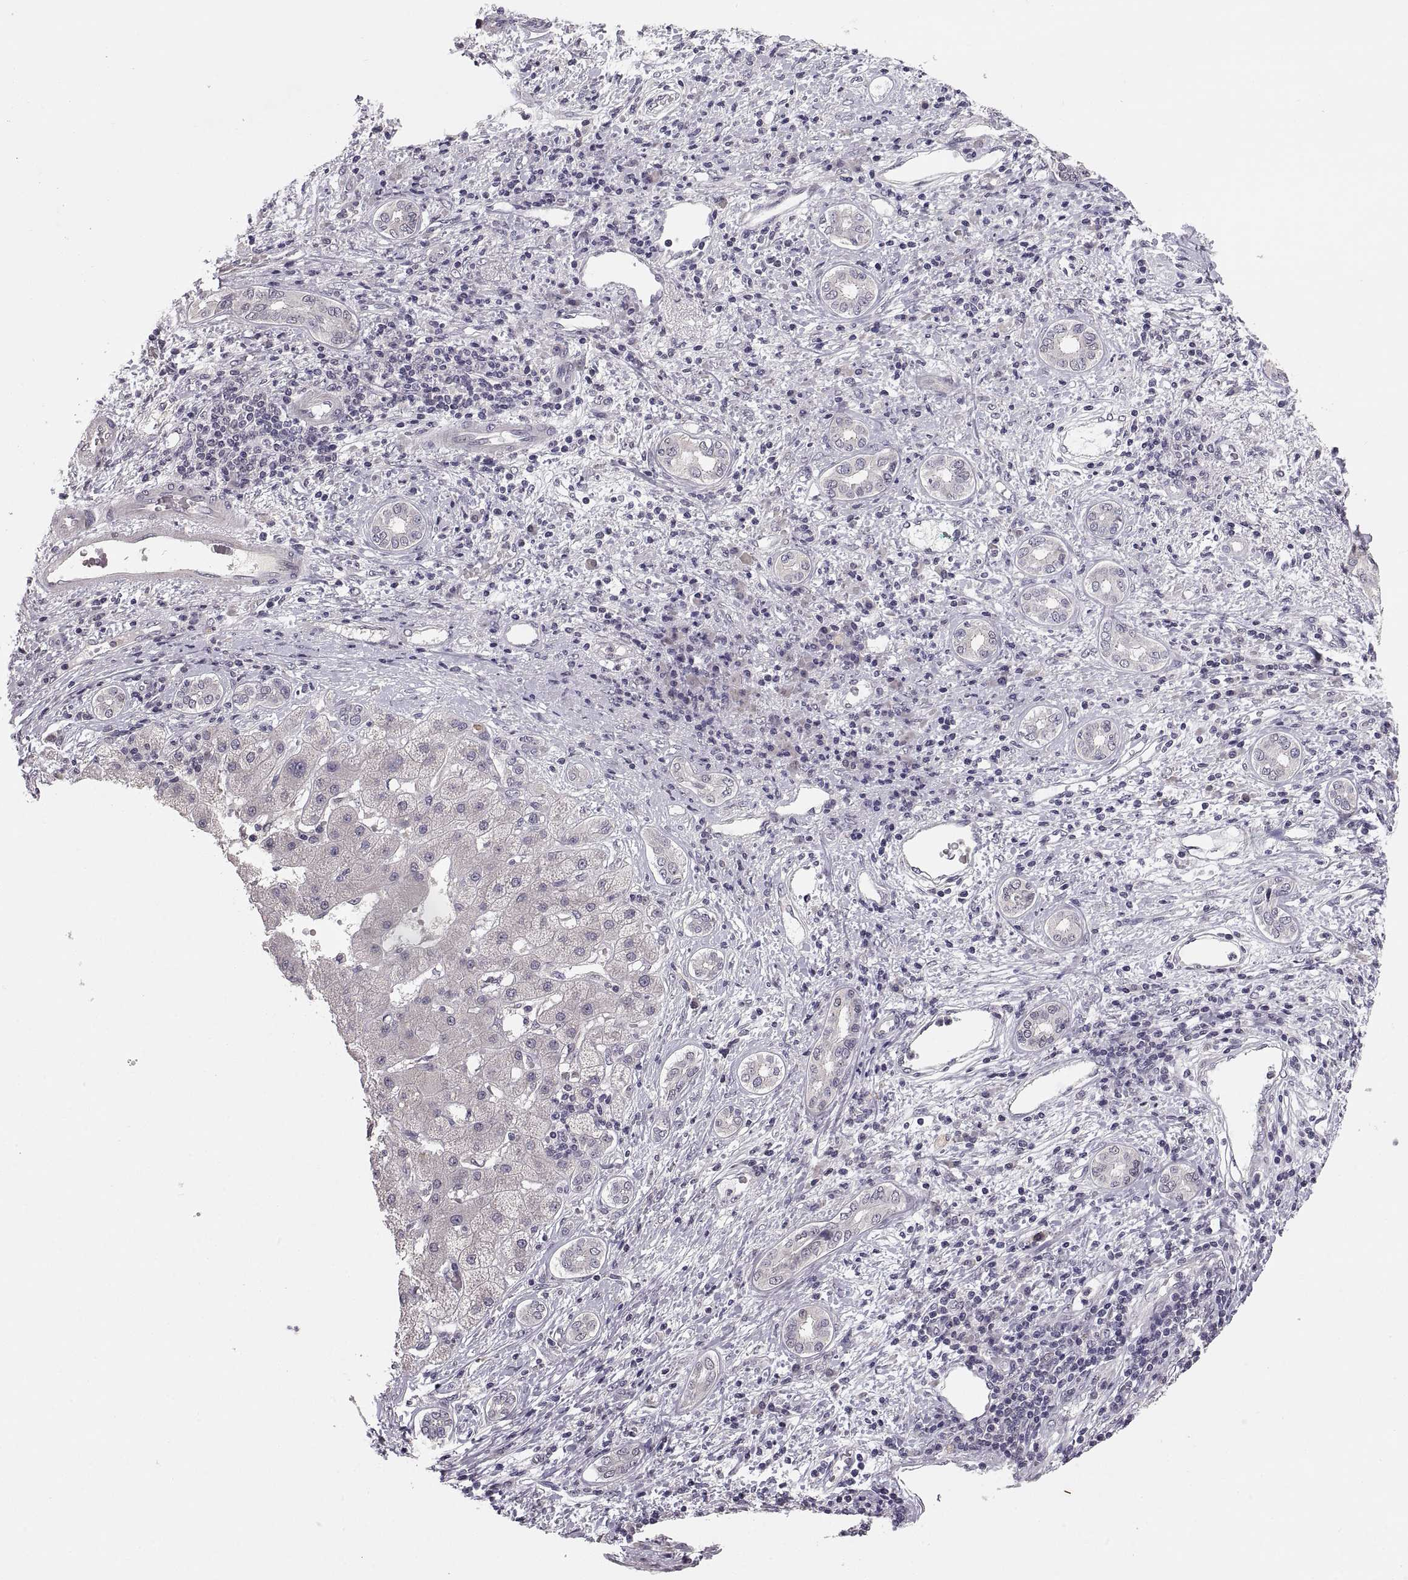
{"staining": {"intensity": "negative", "quantity": "none", "location": "none"}, "tissue": "liver cancer", "cell_type": "Tumor cells", "image_type": "cancer", "snomed": [{"axis": "morphology", "description": "Carcinoma, Hepatocellular, NOS"}, {"axis": "topography", "description": "Liver"}], "caption": "Immunohistochemistry (IHC) photomicrograph of hepatocellular carcinoma (liver) stained for a protein (brown), which displays no positivity in tumor cells. (DAB (3,3'-diaminobenzidine) immunohistochemistry visualized using brightfield microscopy, high magnification).", "gene": "PAX2", "patient": {"sex": "male", "age": 65}}